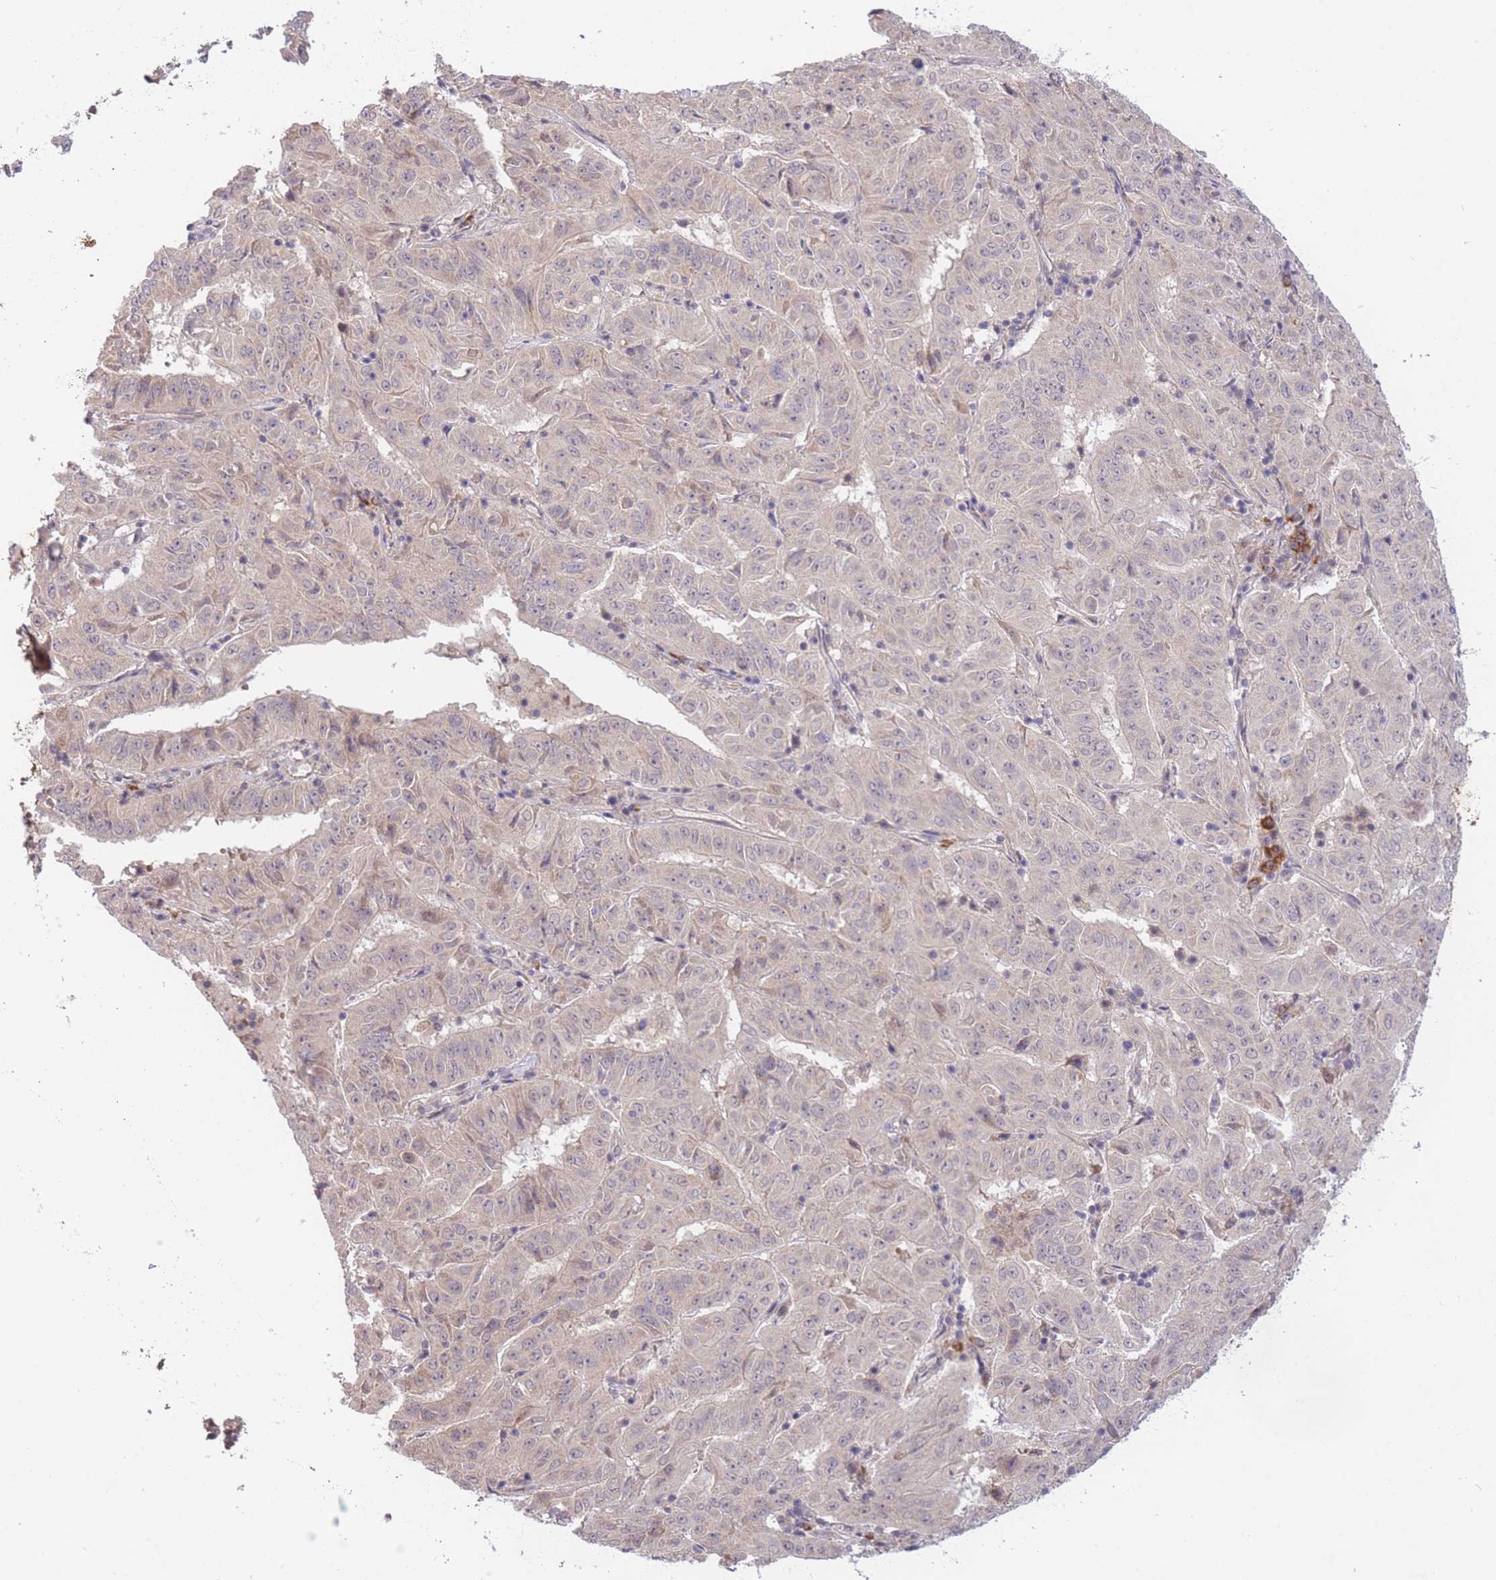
{"staining": {"intensity": "weak", "quantity": "<25%", "location": "cytoplasmic/membranous"}, "tissue": "pancreatic cancer", "cell_type": "Tumor cells", "image_type": "cancer", "snomed": [{"axis": "morphology", "description": "Adenocarcinoma, NOS"}, {"axis": "topography", "description": "Pancreas"}], "caption": "DAB (3,3'-diaminobenzidine) immunohistochemical staining of human pancreatic adenocarcinoma shows no significant expression in tumor cells.", "gene": "SMC6", "patient": {"sex": "male", "age": 63}}